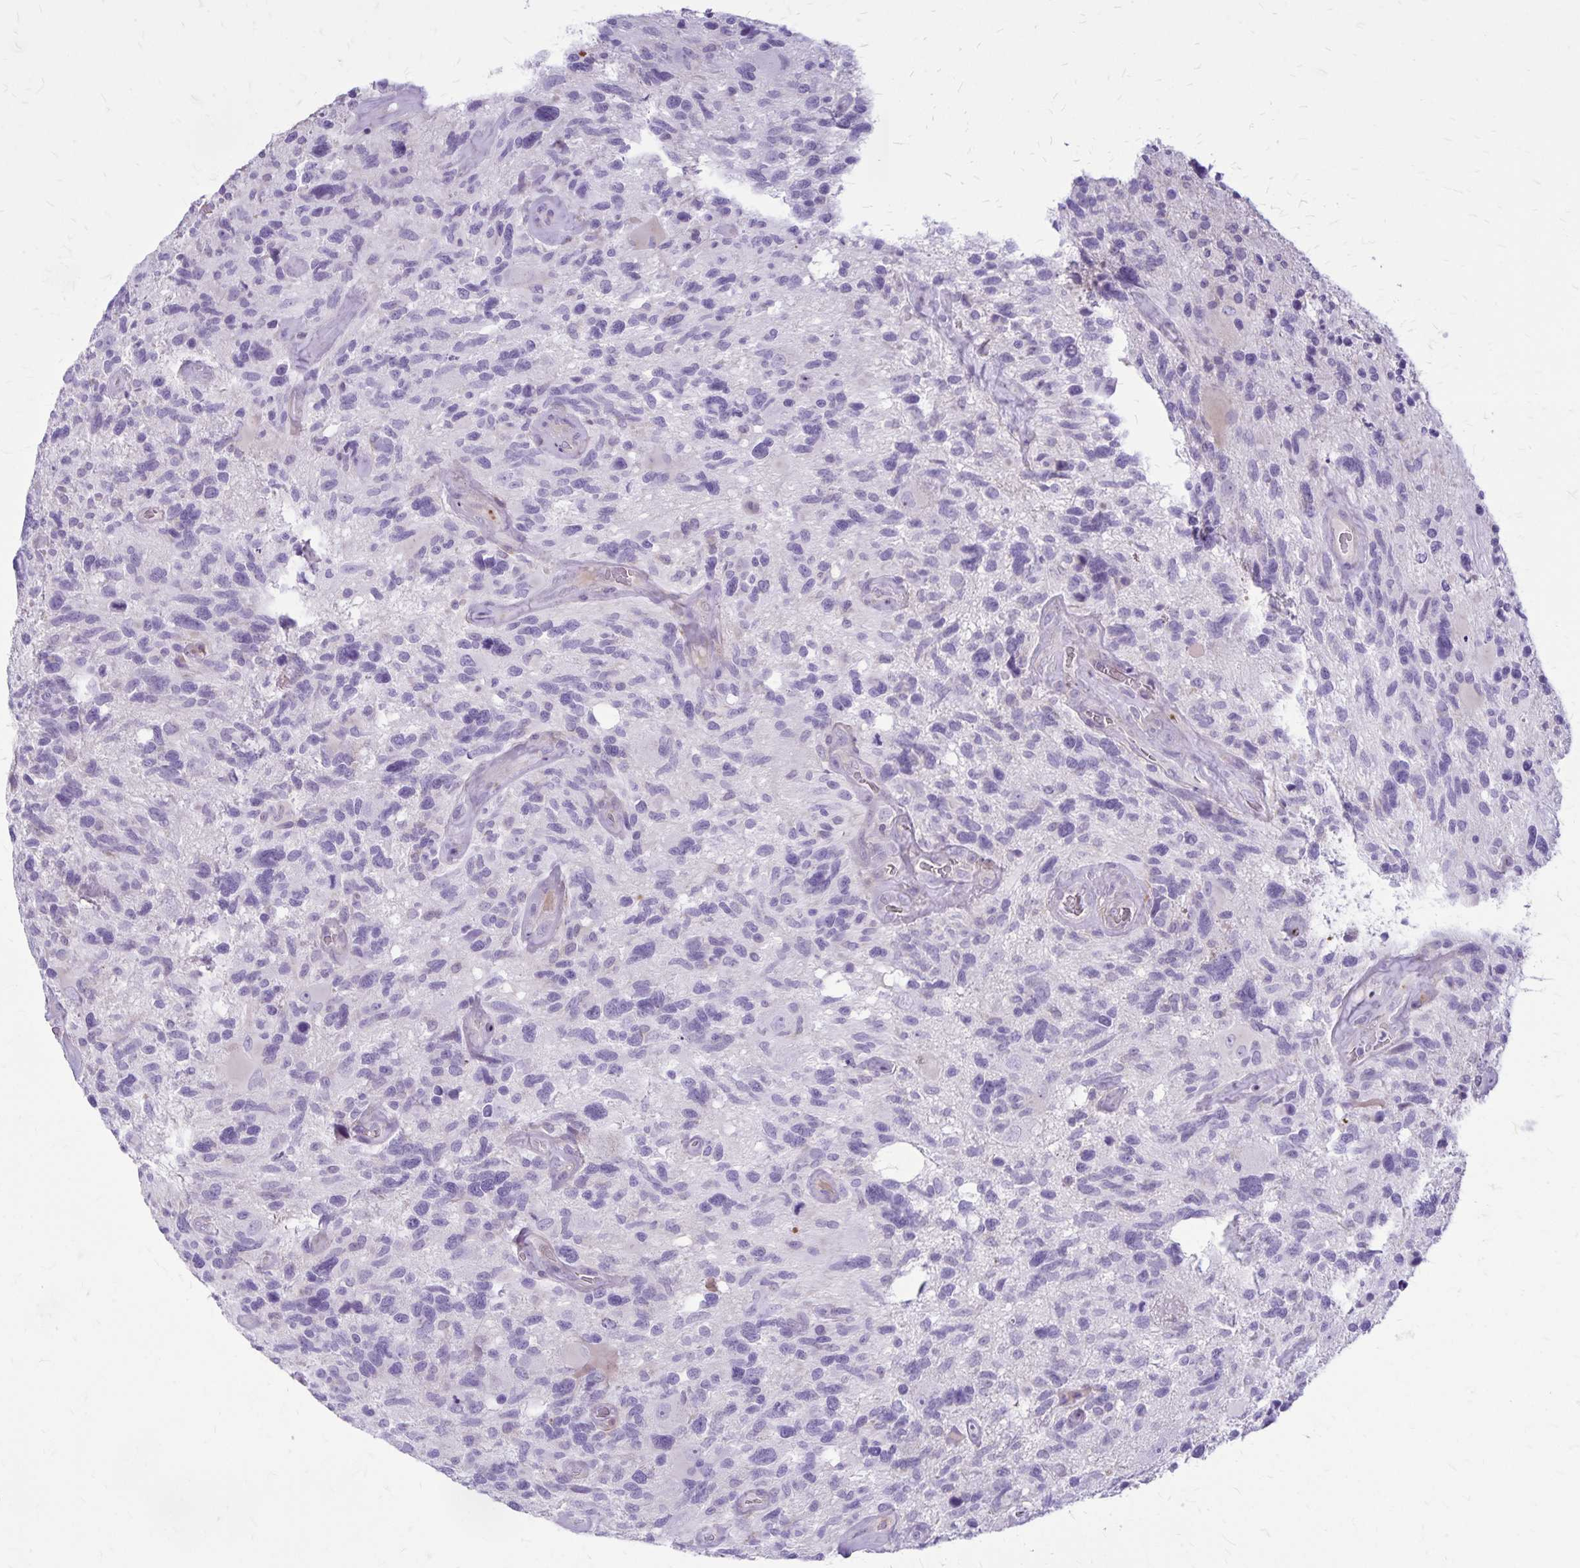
{"staining": {"intensity": "negative", "quantity": "none", "location": "none"}, "tissue": "glioma", "cell_type": "Tumor cells", "image_type": "cancer", "snomed": [{"axis": "morphology", "description": "Glioma, malignant, High grade"}, {"axis": "topography", "description": "Brain"}], "caption": "Tumor cells show no significant positivity in glioma.", "gene": "GP9", "patient": {"sex": "male", "age": 49}}